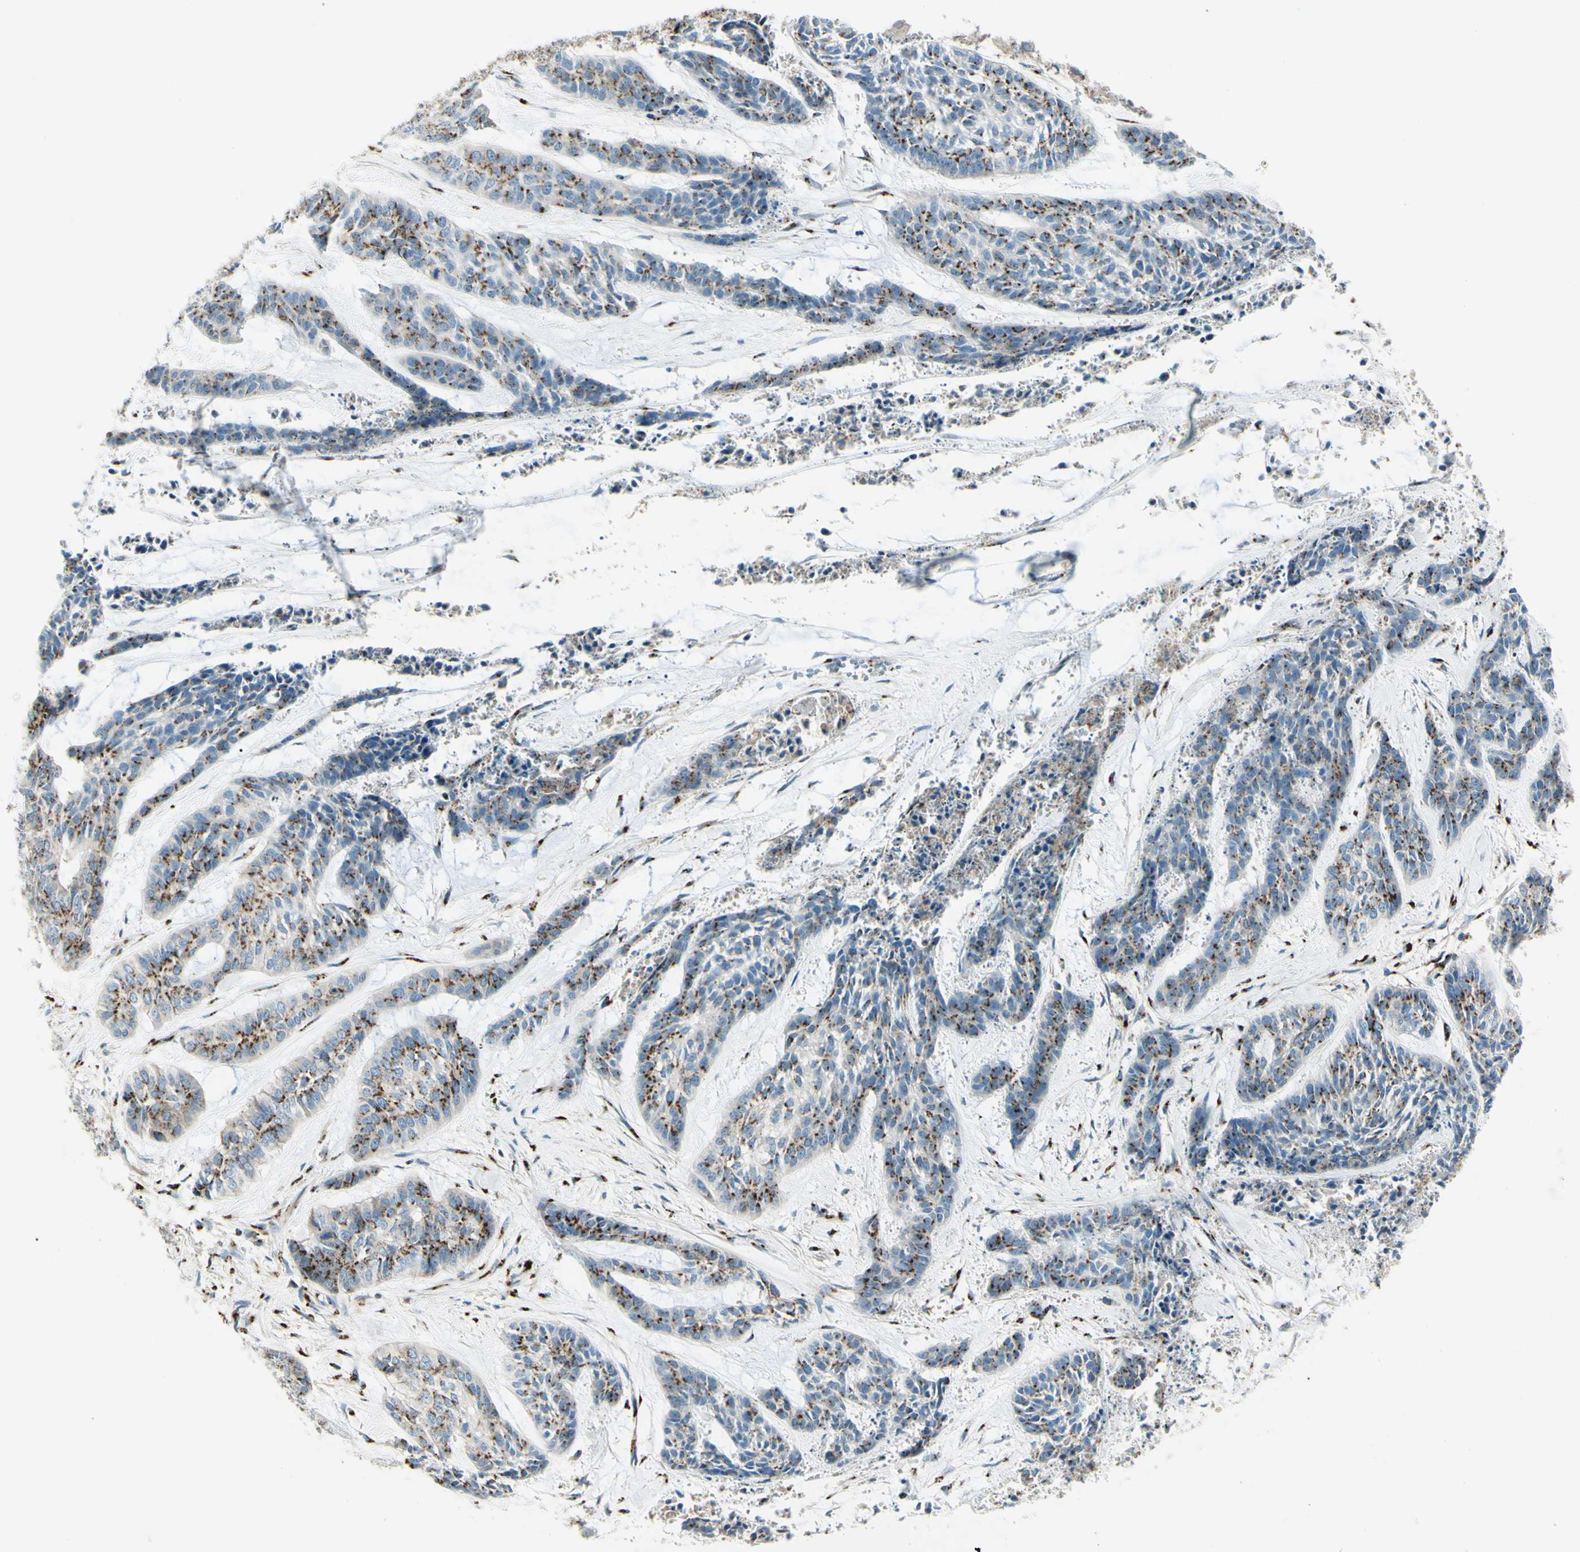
{"staining": {"intensity": "strong", "quantity": "25%-75%", "location": "cytoplasmic/membranous"}, "tissue": "skin cancer", "cell_type": "Tumor cells", "image_type": "cancer", "snomed": [{"axis": "morphology", "description": "Basal cell carcinoma"}, {"axis": "topography", "description": "Skin"}], "caption": "A brown stain highlights strong cytoplasmic/membranous staining of a protein in skin basal cell carcinoma tumor cells.", "gene": "B4GALT1", "patient": {"sex": "female", "age": 64}}